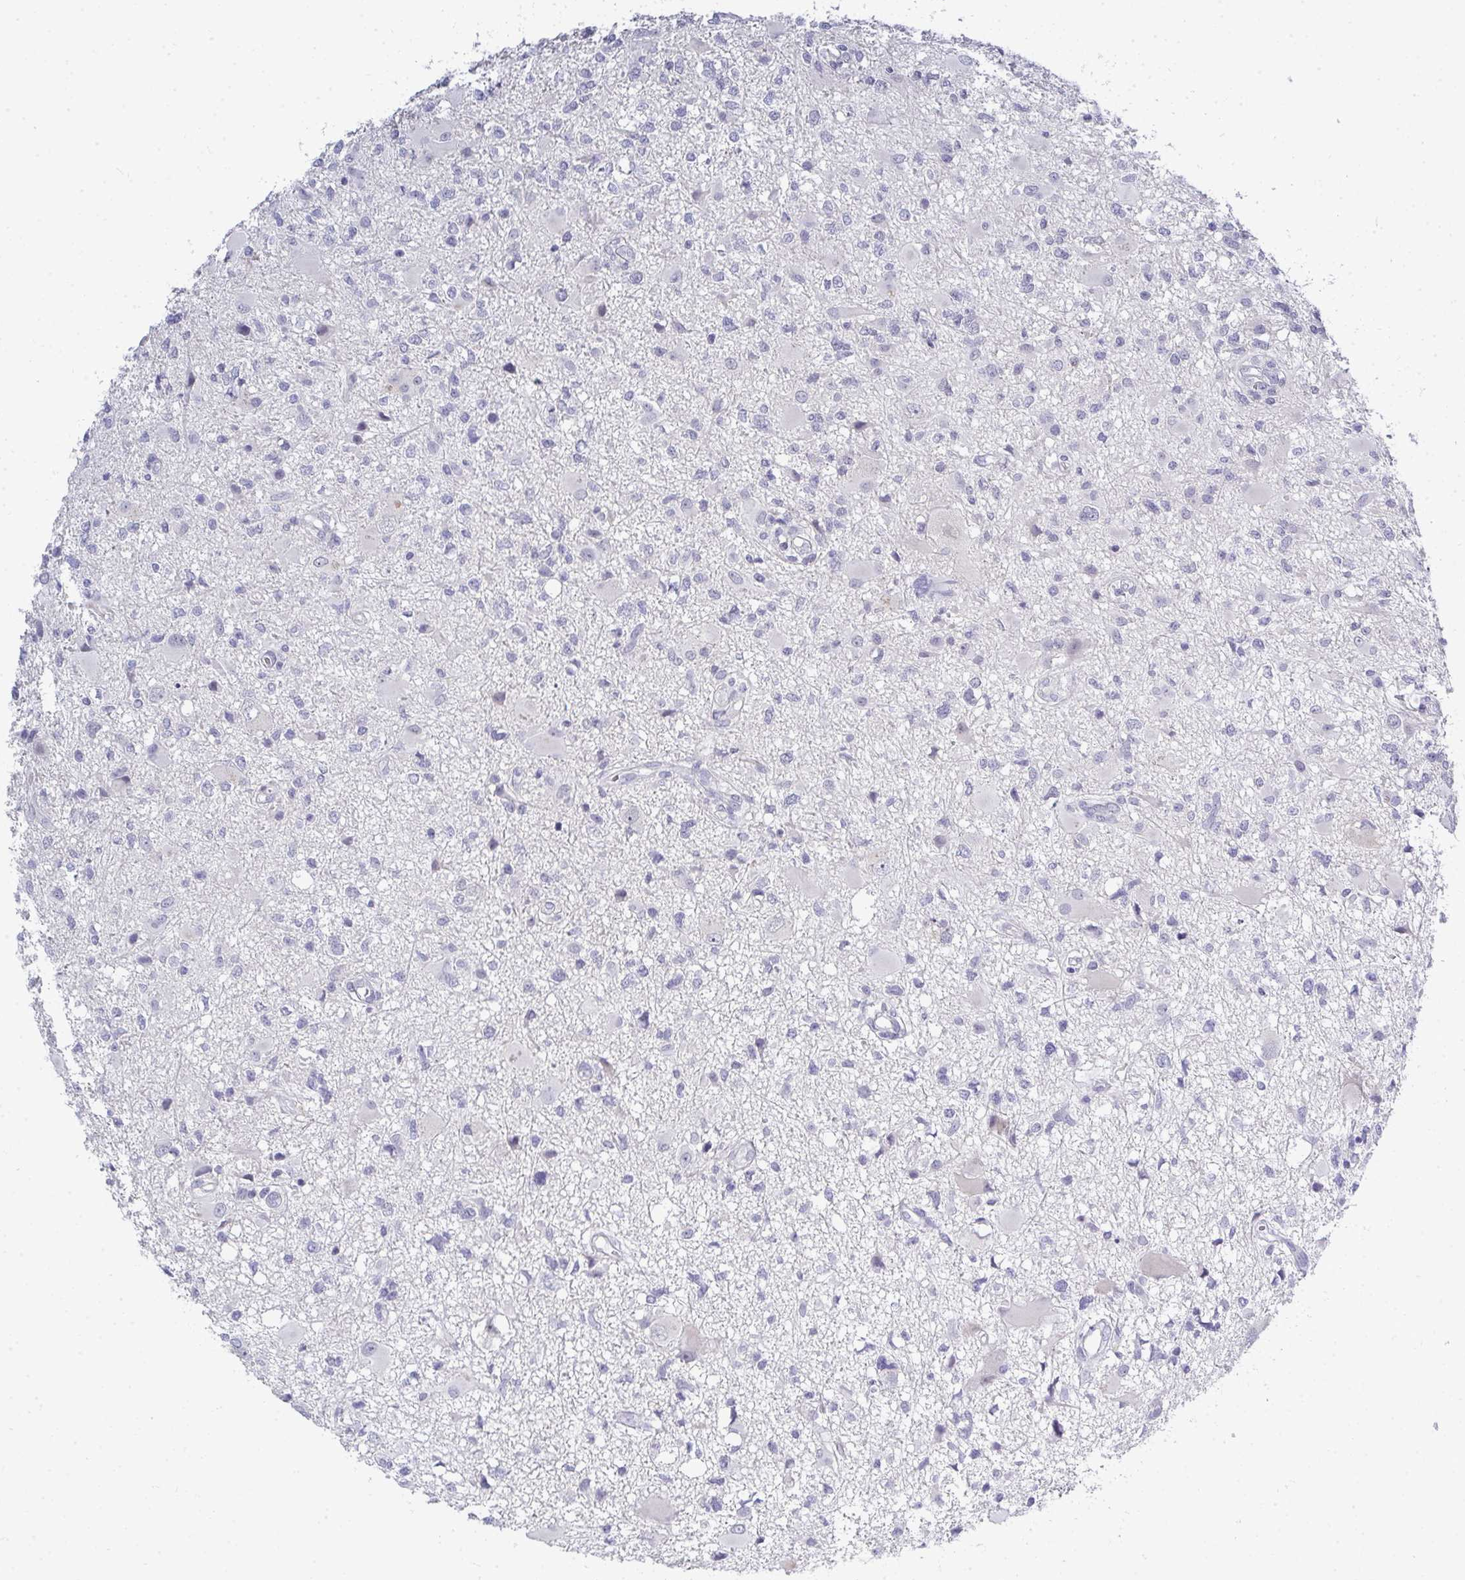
{"staining": {"intensity": "negative", "quantity": "none", "location": "none"}, "tissue": "glioma", "cell_type": "Tumor cells", "image_type": "cancer", "snomed": [{"axis": "morphology", "description": "Glioma, malignant, High grade"}, {"axis": "topography", "description": "Brain"}], "caption": "The image exhibits no staining of tumor cells in glioma.", "gene": "TMEM82", "patient": {"sex": "male", "age": 54}}